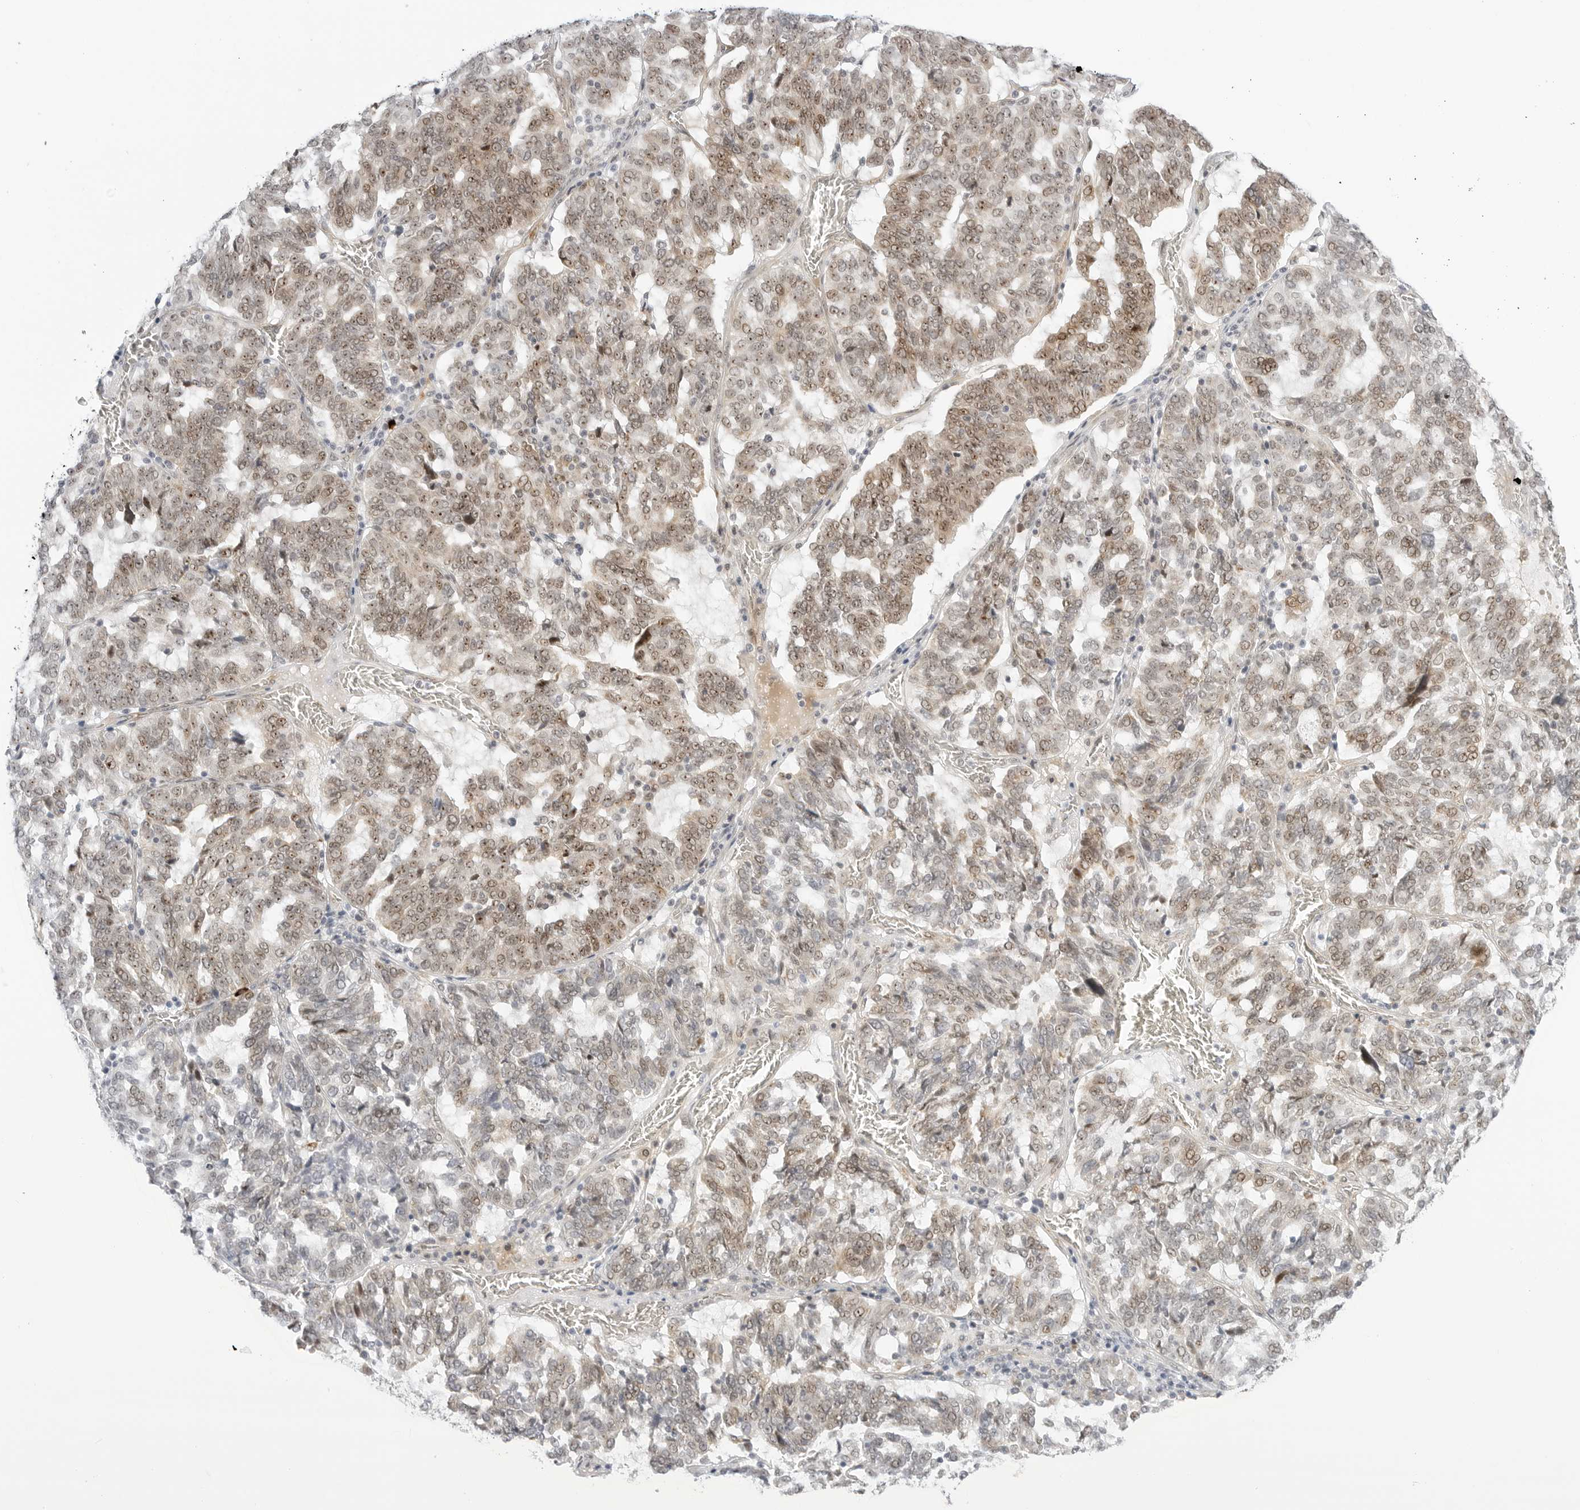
{"staining": {"intensity": "weak", "quantity": ">75%", "location": "nuclear"}, "tissue": "ovarian cancer", "cell_type": "Tumor cells", "image_type": "cancer", "snomed": [{"axis": "morphology", "description": "Cystadenocarcinoma, serous, NOS"}, {"axis": "topography", "description": "Ovary"}], "caption": "Weak nuclear expression for a protein is appreciated in approximately >75% of tumor cells of ovarian cancer using immunohistochemistry (IHC).", "gene": "HIPK3", "patient": {"sex": "female", "age": 59}}